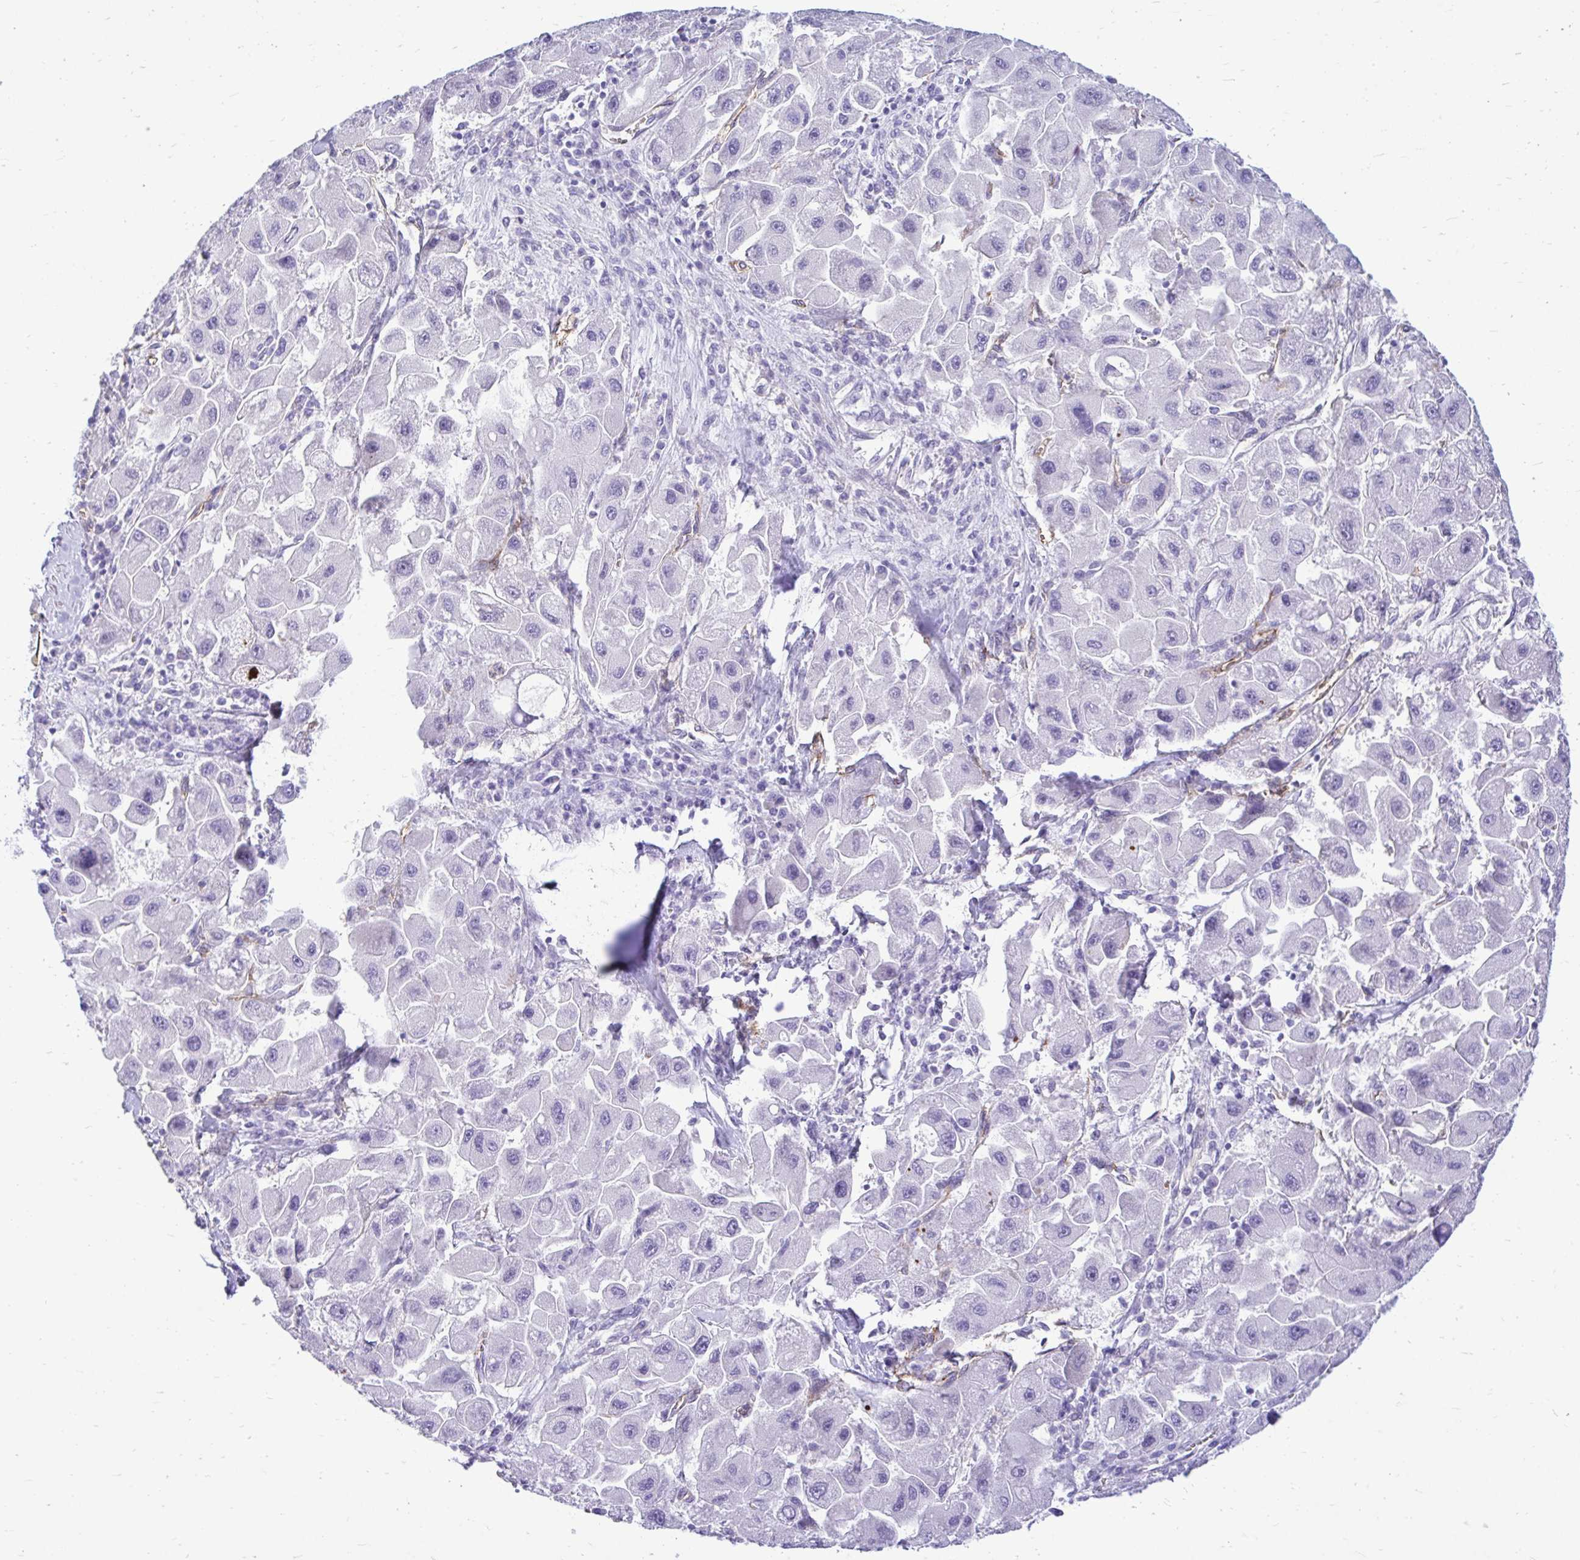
{"staining": {"intensity": "negative", "quantity": "none", "location": "none"}, "tissue": "liver cancer", "cell_type": "Tumor cells", "image_type": "cancer", "snomed": [{"axis": "morphology", "description": "Carcinoma, Hepatocellular, NOS"}, {"axis": "topography", "description": "Liver"}], "caption": "Photomicrograph shows no significant protein positivity in tumor cells of liver cancer. The staining was performed using DAB to visualize the protein expression in brown, while the nuclei were stained in blue with hematoxylin (Magnification: 20x).", "gene": "ABCG2", "patient": {"sex": "male", "age": 24}}